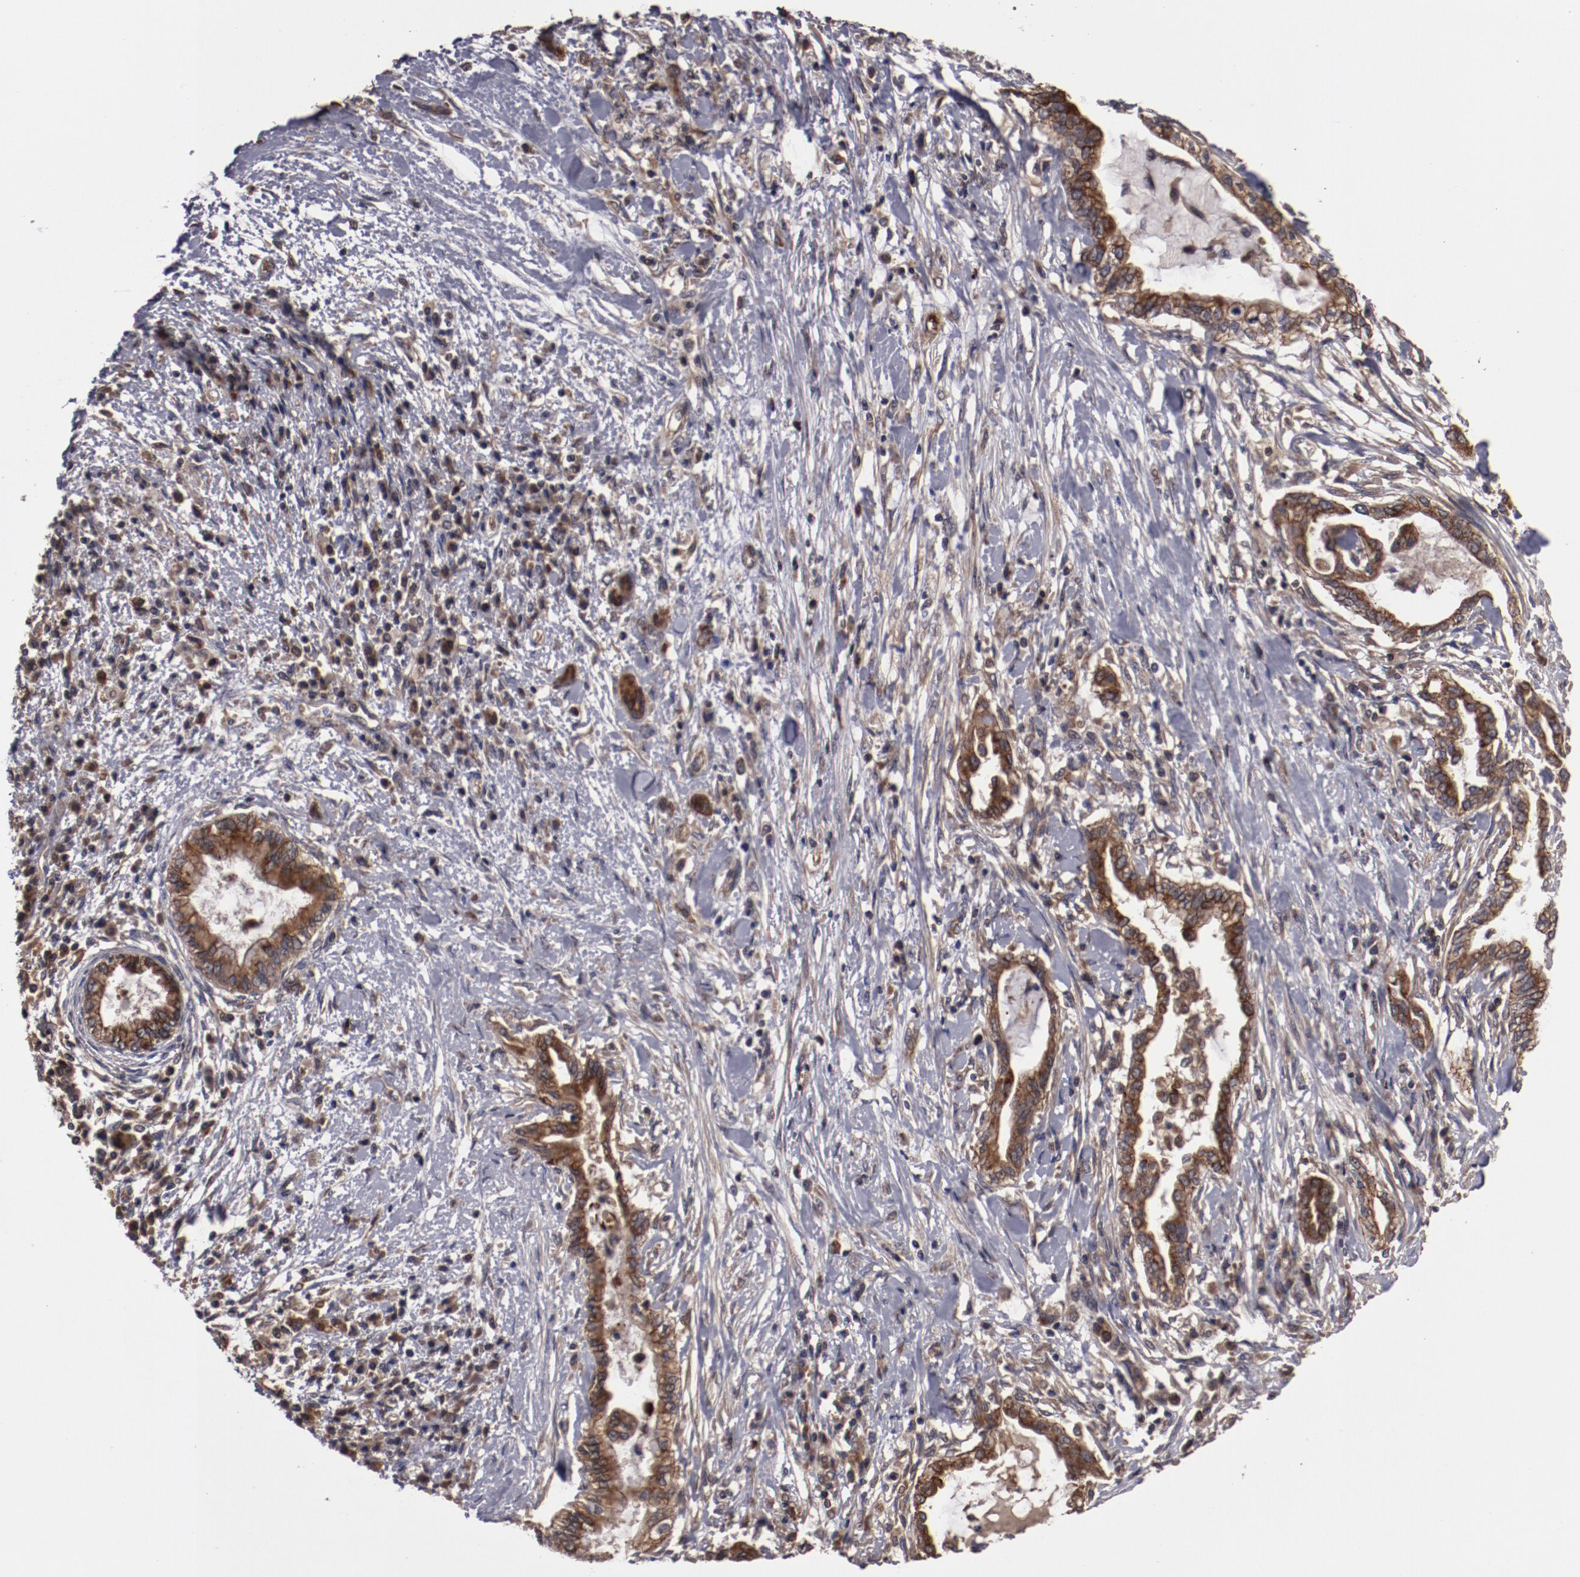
{"staining": {"intensity": "moderate", "quantity": ">75%", "location": "cytoplasmic/membranous"}, "tissue": "pancreatic cancer", "cell_type": "Tumor cells", "image_type": "cancer", "snomed": [{"axis": "morphology", "description": "Adenocarcinoma, NOS"}, {"axis": "topography", "description": "Pancreas"}], "caption": "Protein staining of pancreatic cancer (adenocarcinoma) tissue demonstrates moderate cytoplasmic/membranous positivity in approximately >75% of tumor cells.", "gene": "RPS6KA6", "patient": {"sex": "female", "age": 64}}